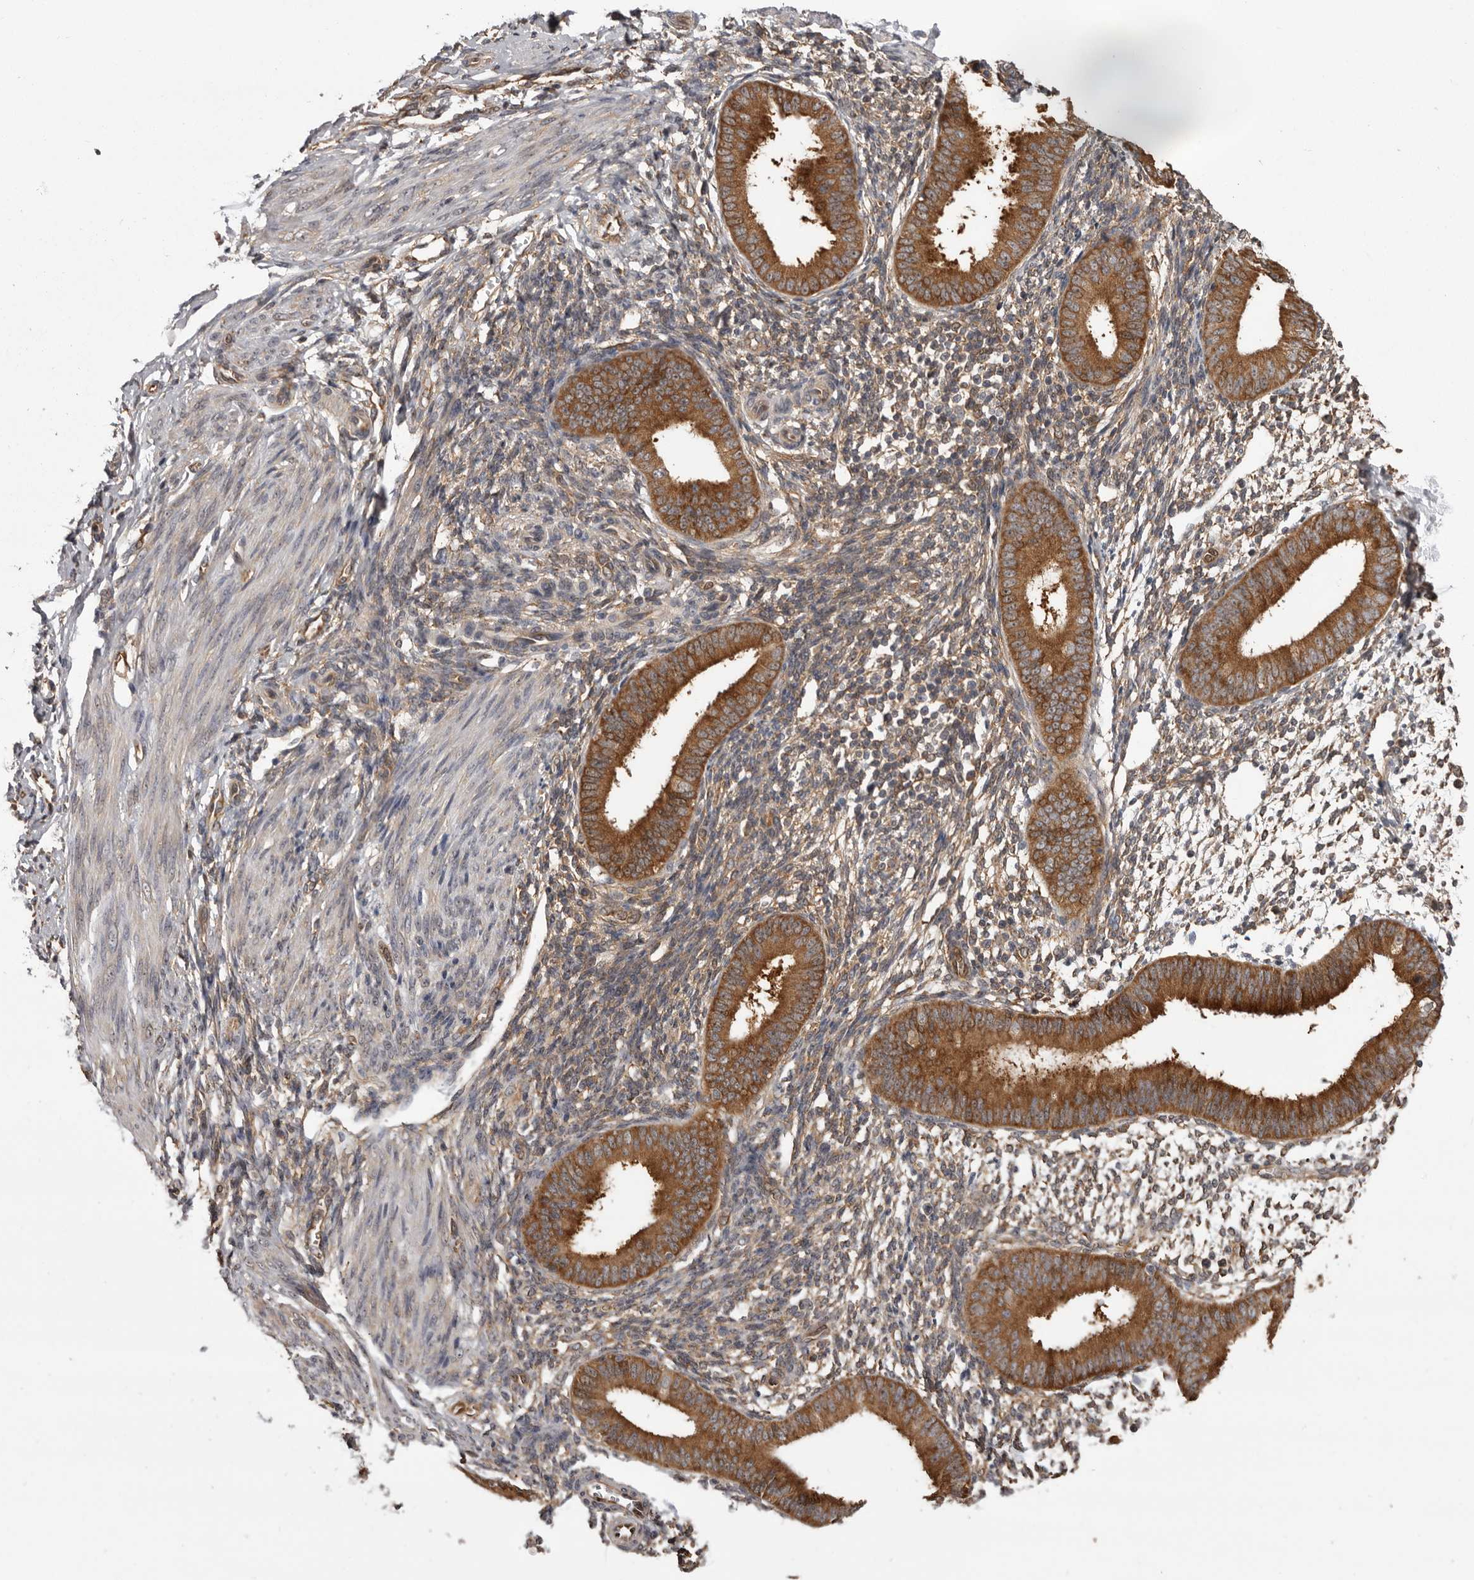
{"staining": {"intensity": "weak", "quantity": "25%-75%", "location": "cytoplasmic/membranous"}, "tissue": "endometrium", "cell_type": "Cells in endometrial stroma", "image_type": "normal", "snomed": [{"axis": "morphology", "description": "Normal tissue, NOS"}, {"axis": "topography", "description": "Uterus"}, {"axis": "topography", "description": "Endometrium"}], "caption": "A micrograph of endometrium stained for a protein demonstrates weak cytoplasmic/membranous brown staining in cells in endometrial stroma. (DAB IHC with brightfield microscopy, high magnification).", "gene": "DARS1", "patient": {"sex": "female", "age": 48}}